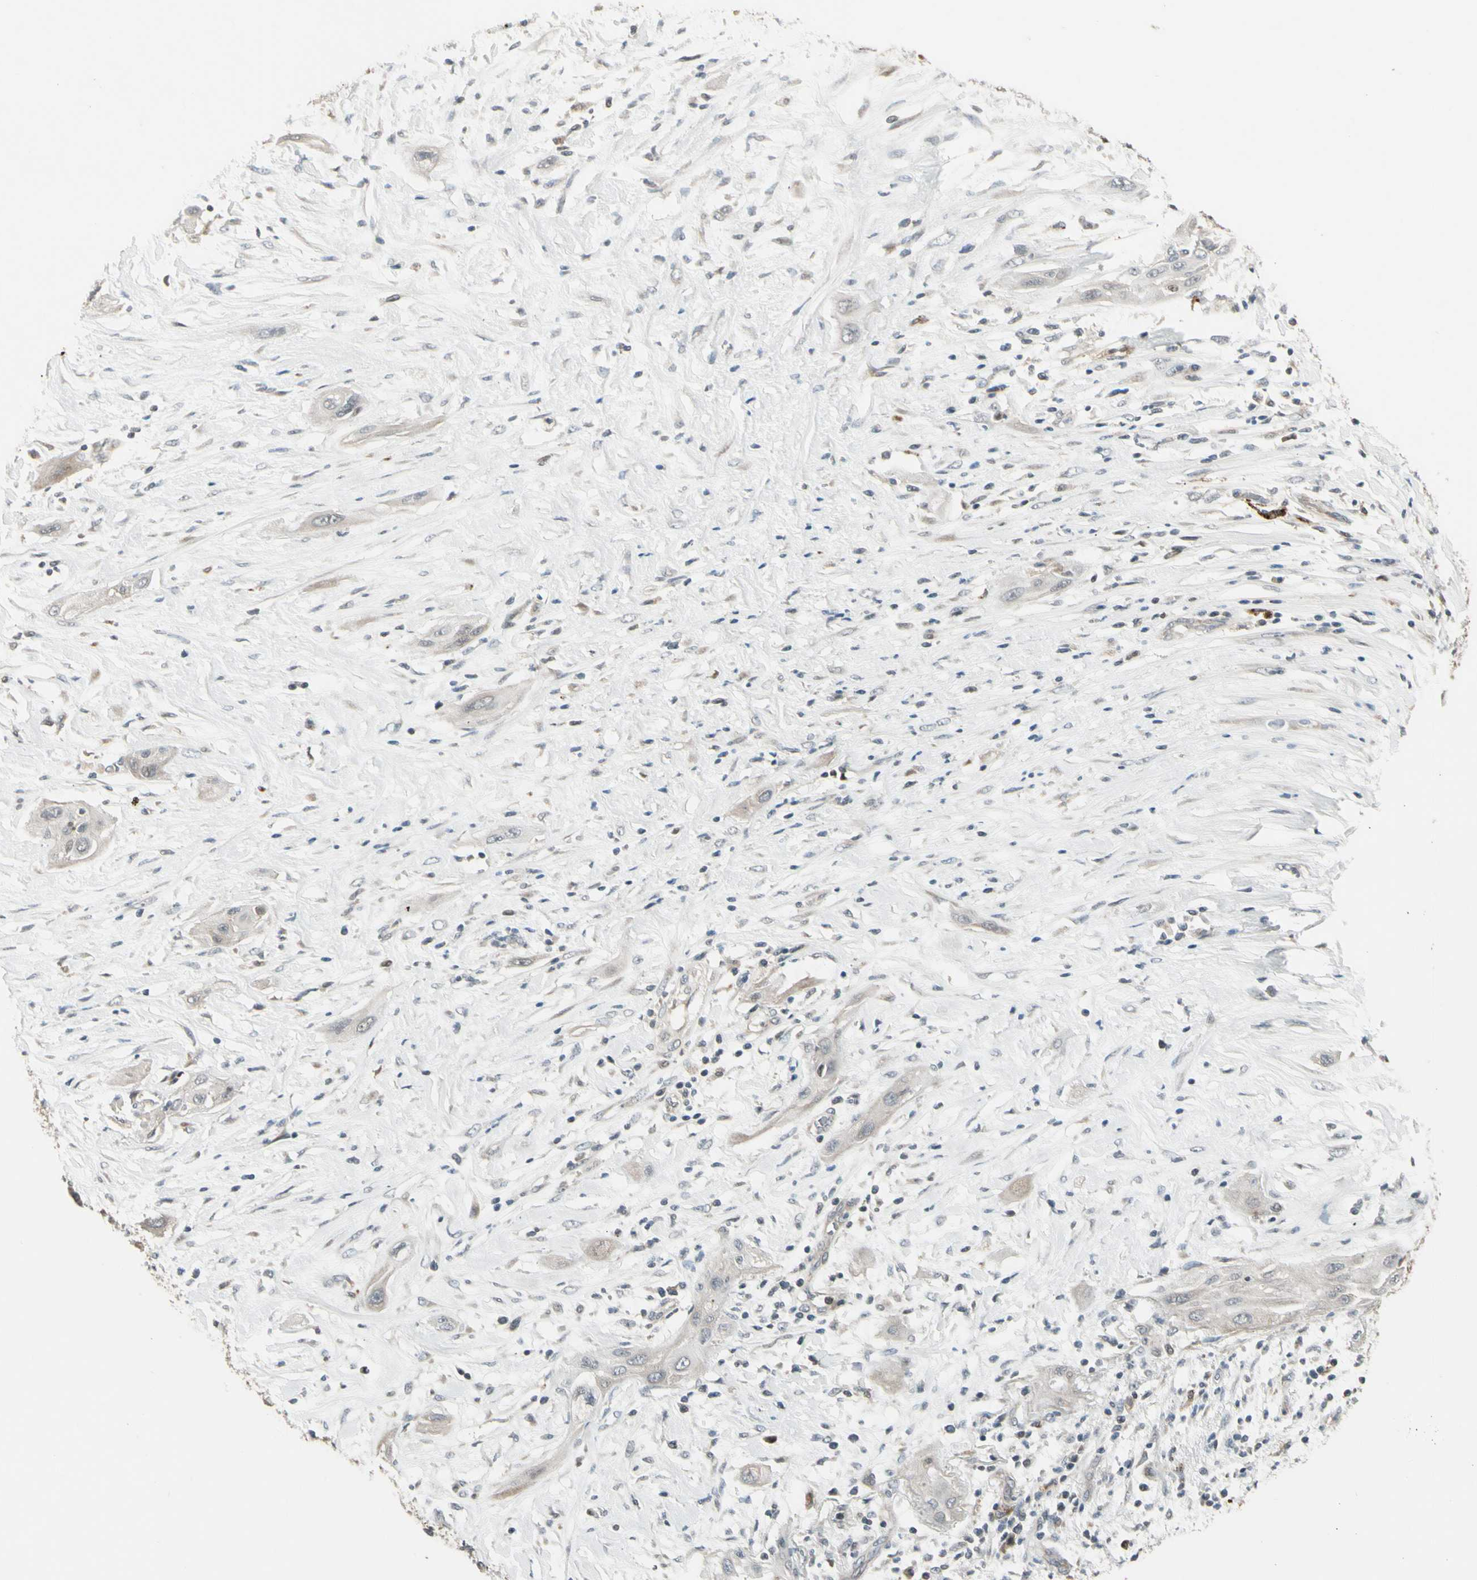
{"staining": {"intensity": "weak", "quantity": "<25%", "location": "cytoplasmic/membranous"}, "tissue": "lung cancer", "cell_type": "Tumor cells", "image_type": "cancer", "snomed": [{"axis": "morphology", "description": "Squamous cell carcinoma, NOS"}, {"axis": "topography", "description": "Lung"}], "caption": "Immunohistochemical staining of lung squamous cell carcinoma displays no significant staining in tumor cells.", "gene": "OSTM1", "patient": {"sex": "female", "age": 47}}